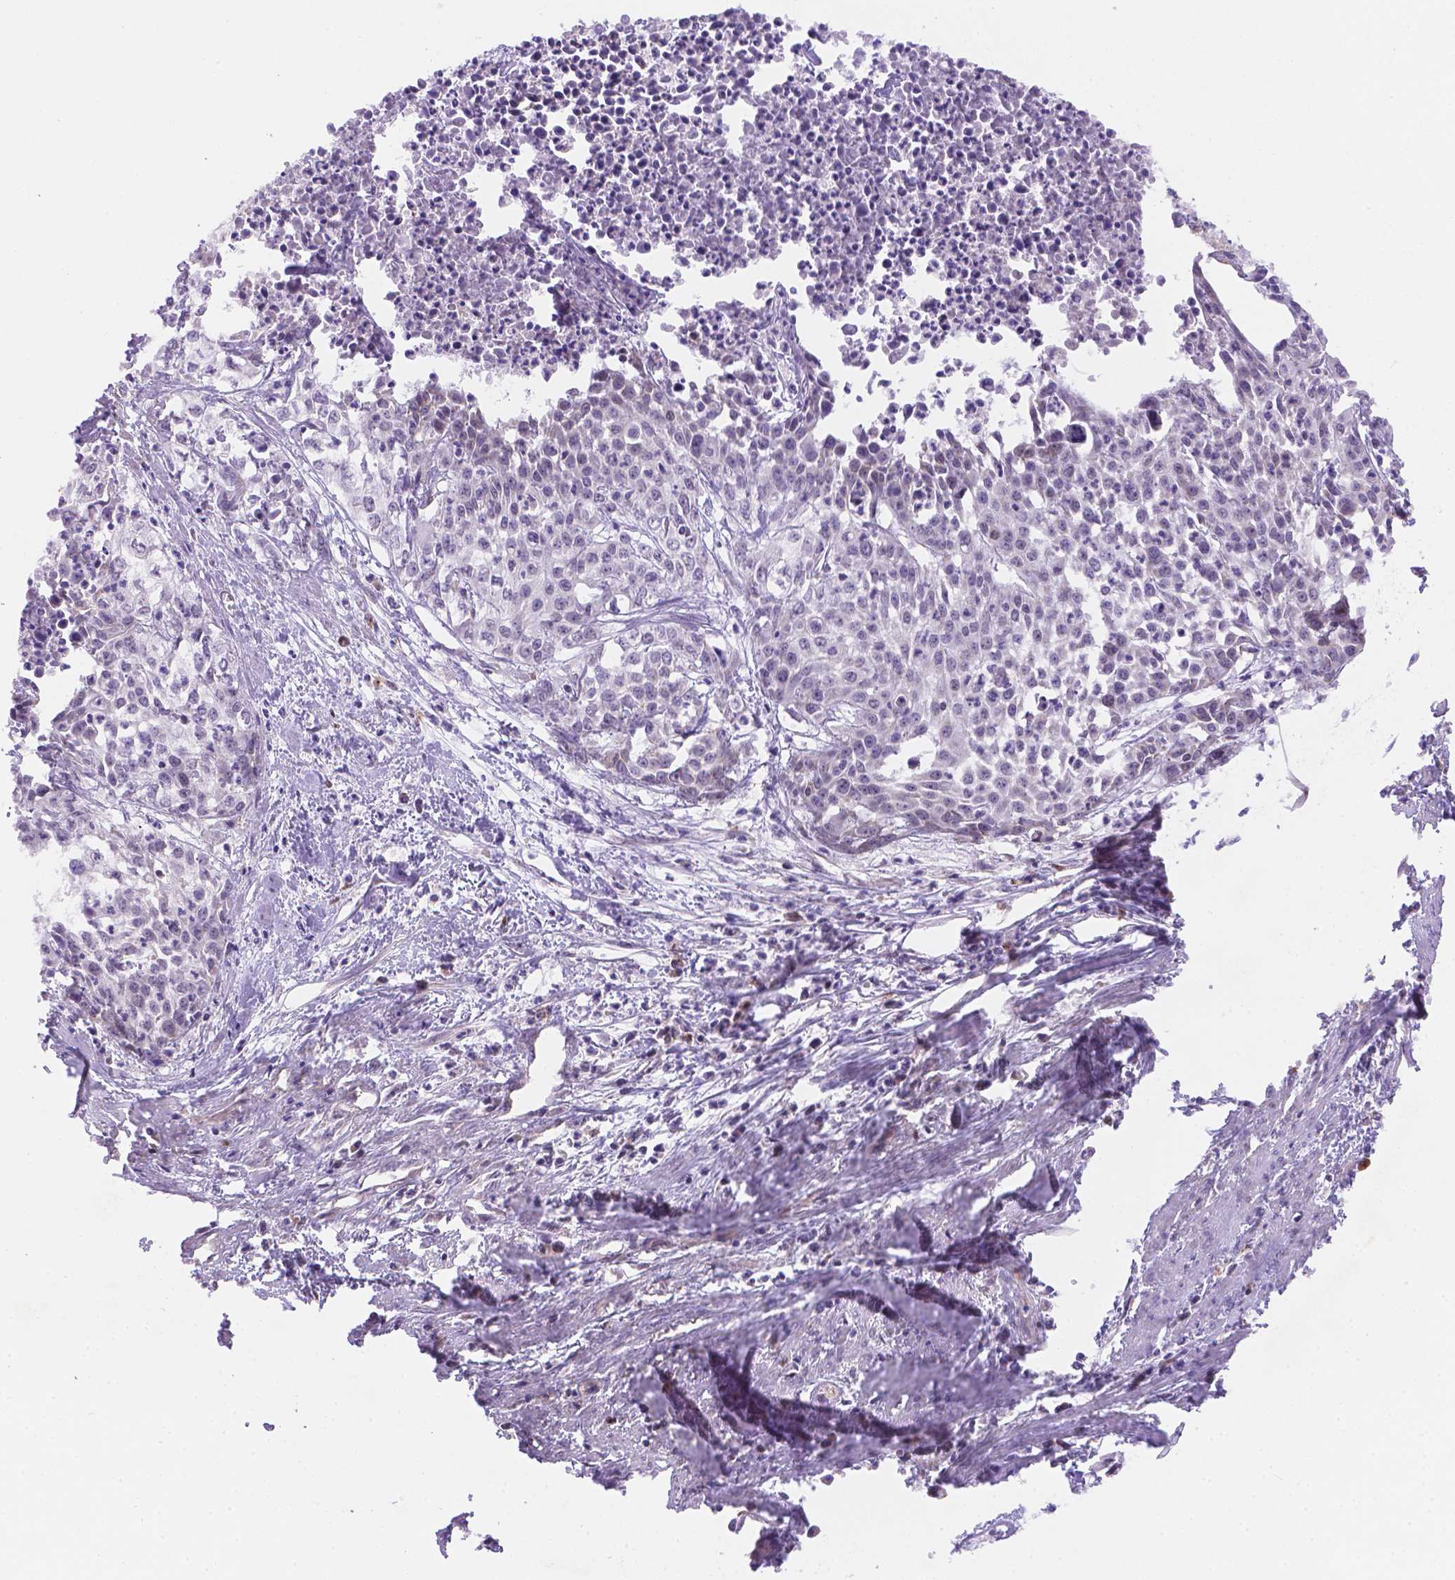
{"staining": {"intensity": "weak", "quantity": "<25%", "location": "cytoplasmic/membranous"}, "tissue": "cervical cancer", "cell_type": "Tumor cells", "image_type": "cancer", "snomed": [{"axis": "morphology", "description": "Squamous cell carcinoma, NOS"}, {"axis": "topography", "description": "Cervix"}], "caption": "The photomicrograph demonstrates no staining of tumor cells in cervical squamous cell carcinoma. (Stains: DAB immunohistochemistry (IHC) with hematoxylin counter stain, Microscopy: brightfield microscopy at high magnification).", "gene": "CYYR1", "patient": {"sex": "female", "age": 39}}